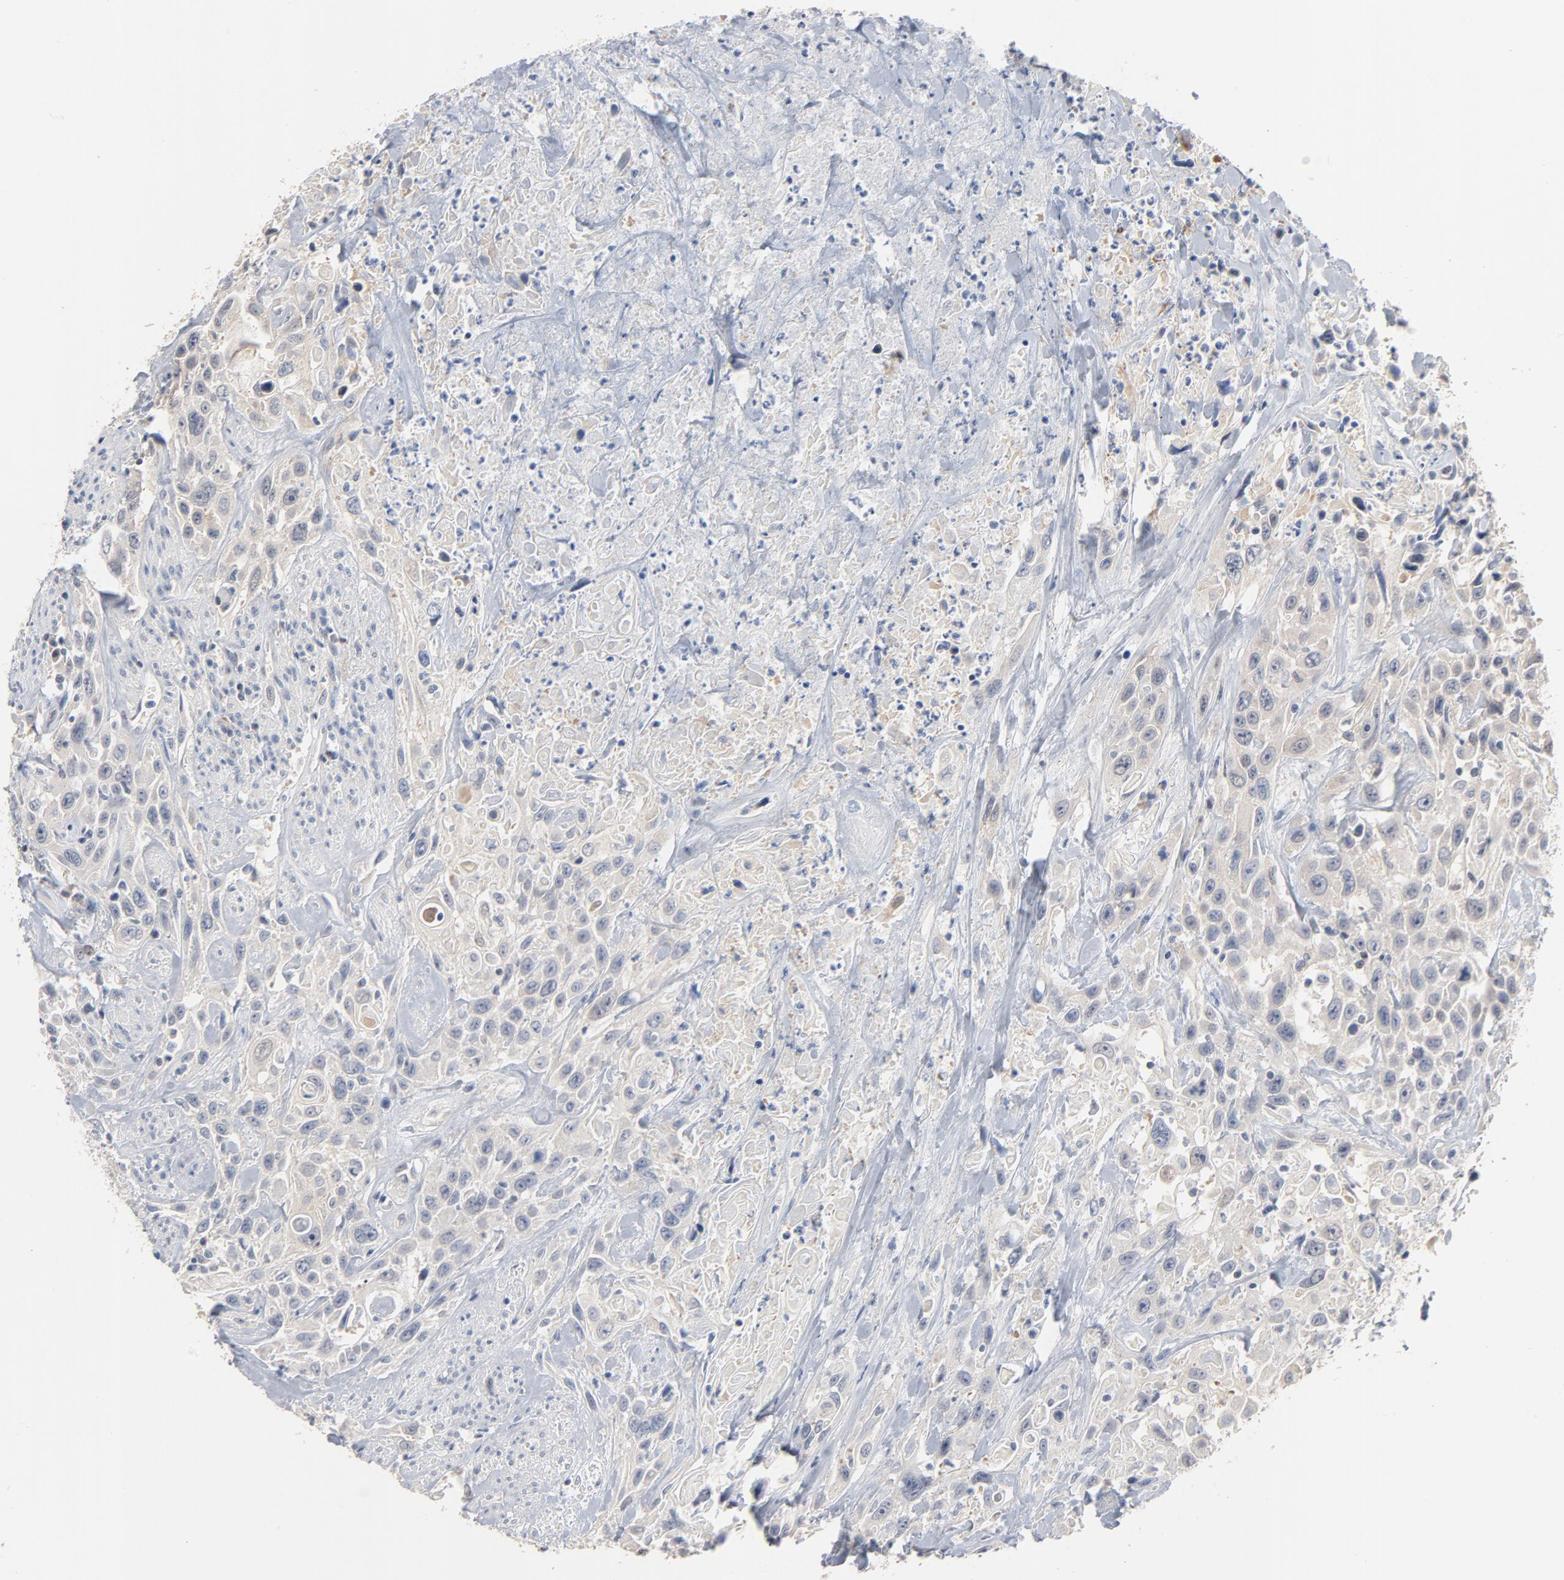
{"staining": {"intensity": "weak", "quantity": "<25%", "location": "cytoplasmic/membranous"}, "tissue": "urothelial cancer", "cell_type": "Tumor cells", "image_type": "cancer", "snomed": [{"axis": "morphology", "description": "Urothelial carcinoma, High grade"}, {"axis": "topography", "description": "Urinary bladder"}], "caption": "This photomicrograph is of urothelial cancer stained with immunohistochemistry to label a protein in brown with the nuclei are counter-stained blue. There is no staining in tumor cells.", "gene": "EPCAM", "patient": {"sex": "female", "age": 84}}